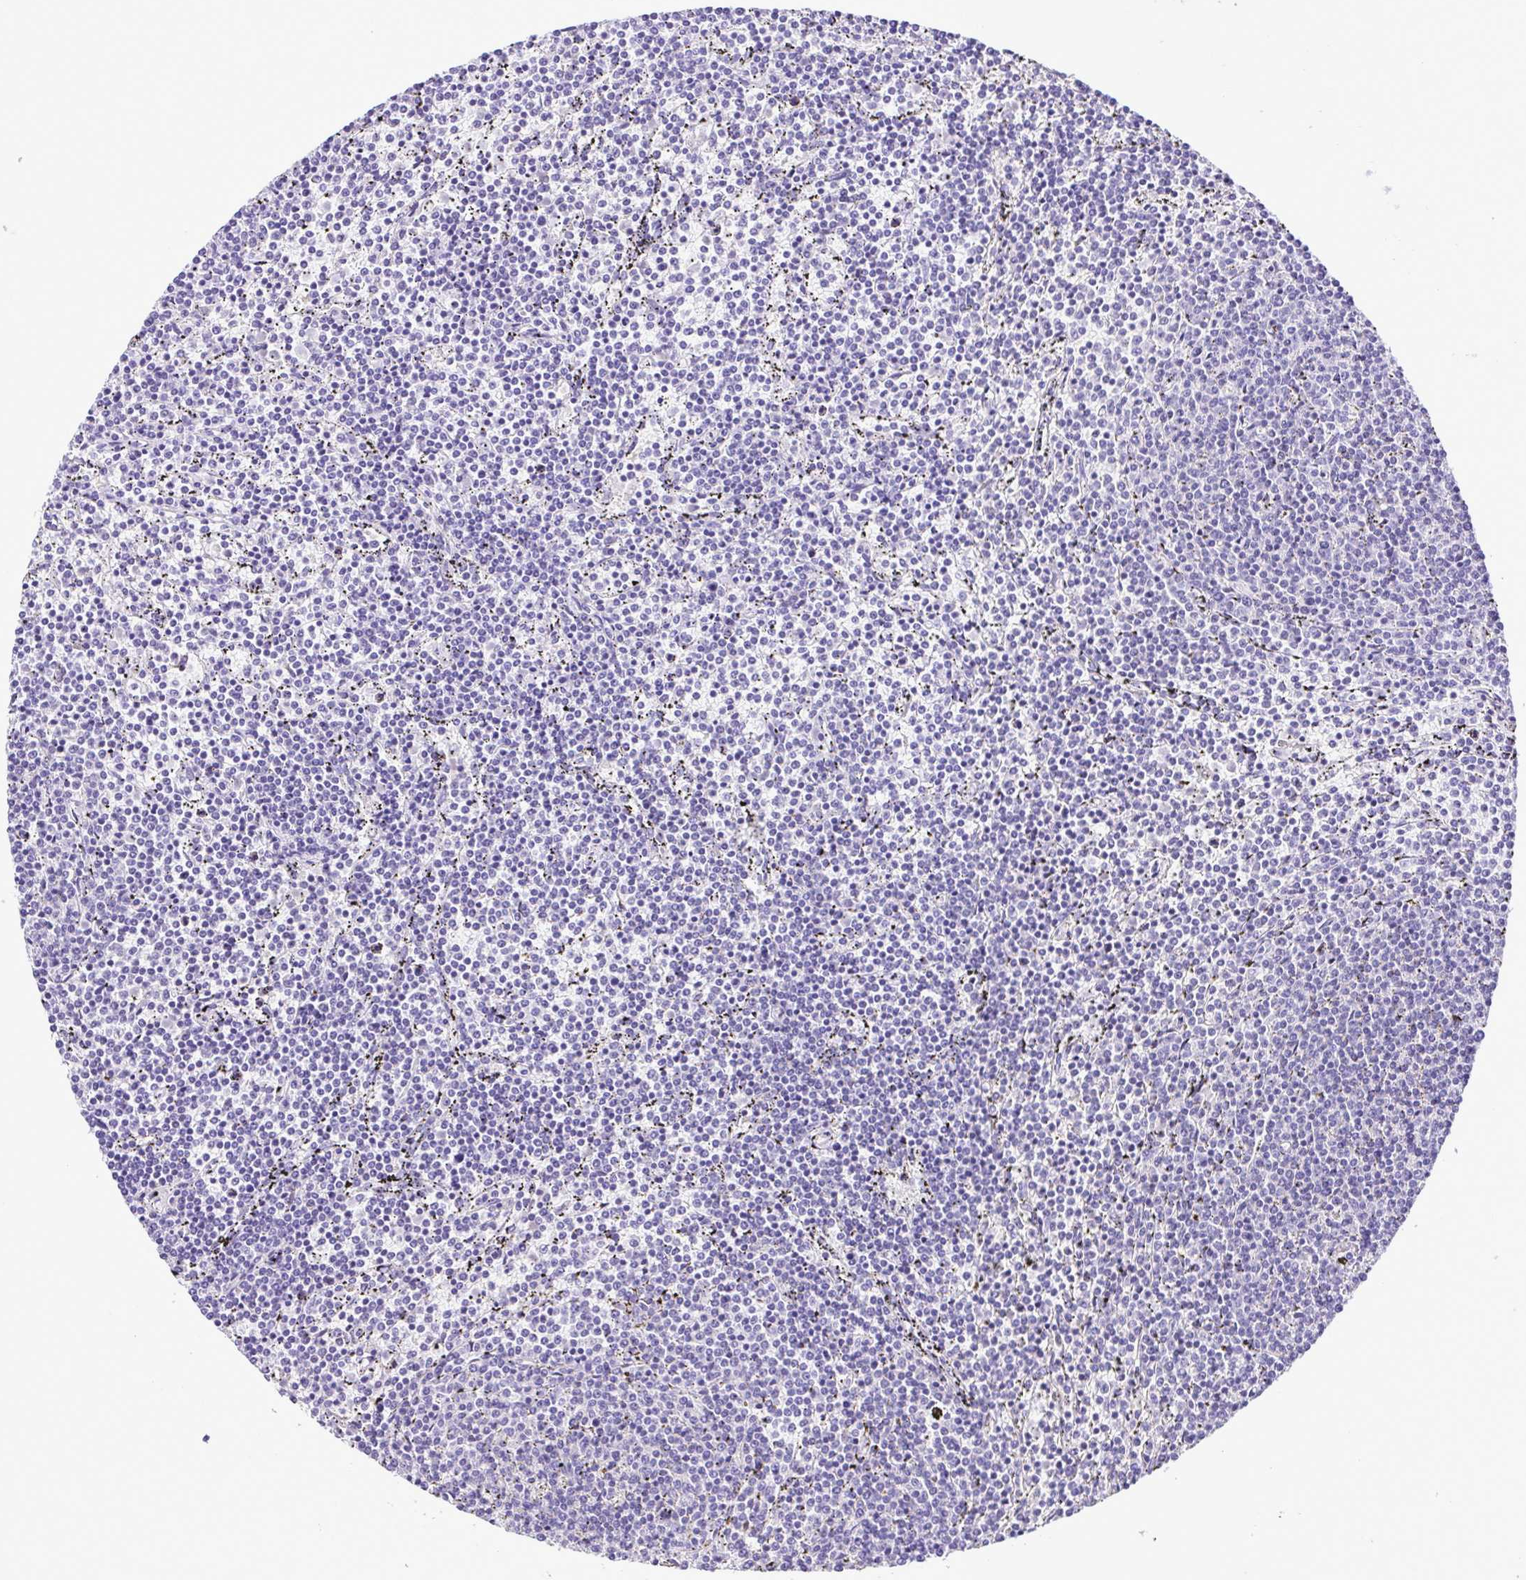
{"staining": {"intensity": "negative", "quantity": "none", "location": "none"}, "tissue": "lymphoma", "cell_type": "Tumor cells", "image_type": "cancer", "snomed": [{"axis": "morphology", "description": "Malignant lymphoma, non-Hodgkin's type, Low grade"}, {"axis": "topography", "description": "Spleen"}], "caption": "Tumor cells are negative for protein expression in human malignant lymphoma, non-Hodgkin's type (low-grade).", "gene": "SYT1", "patient": {"sex": "female", "age": 50}}